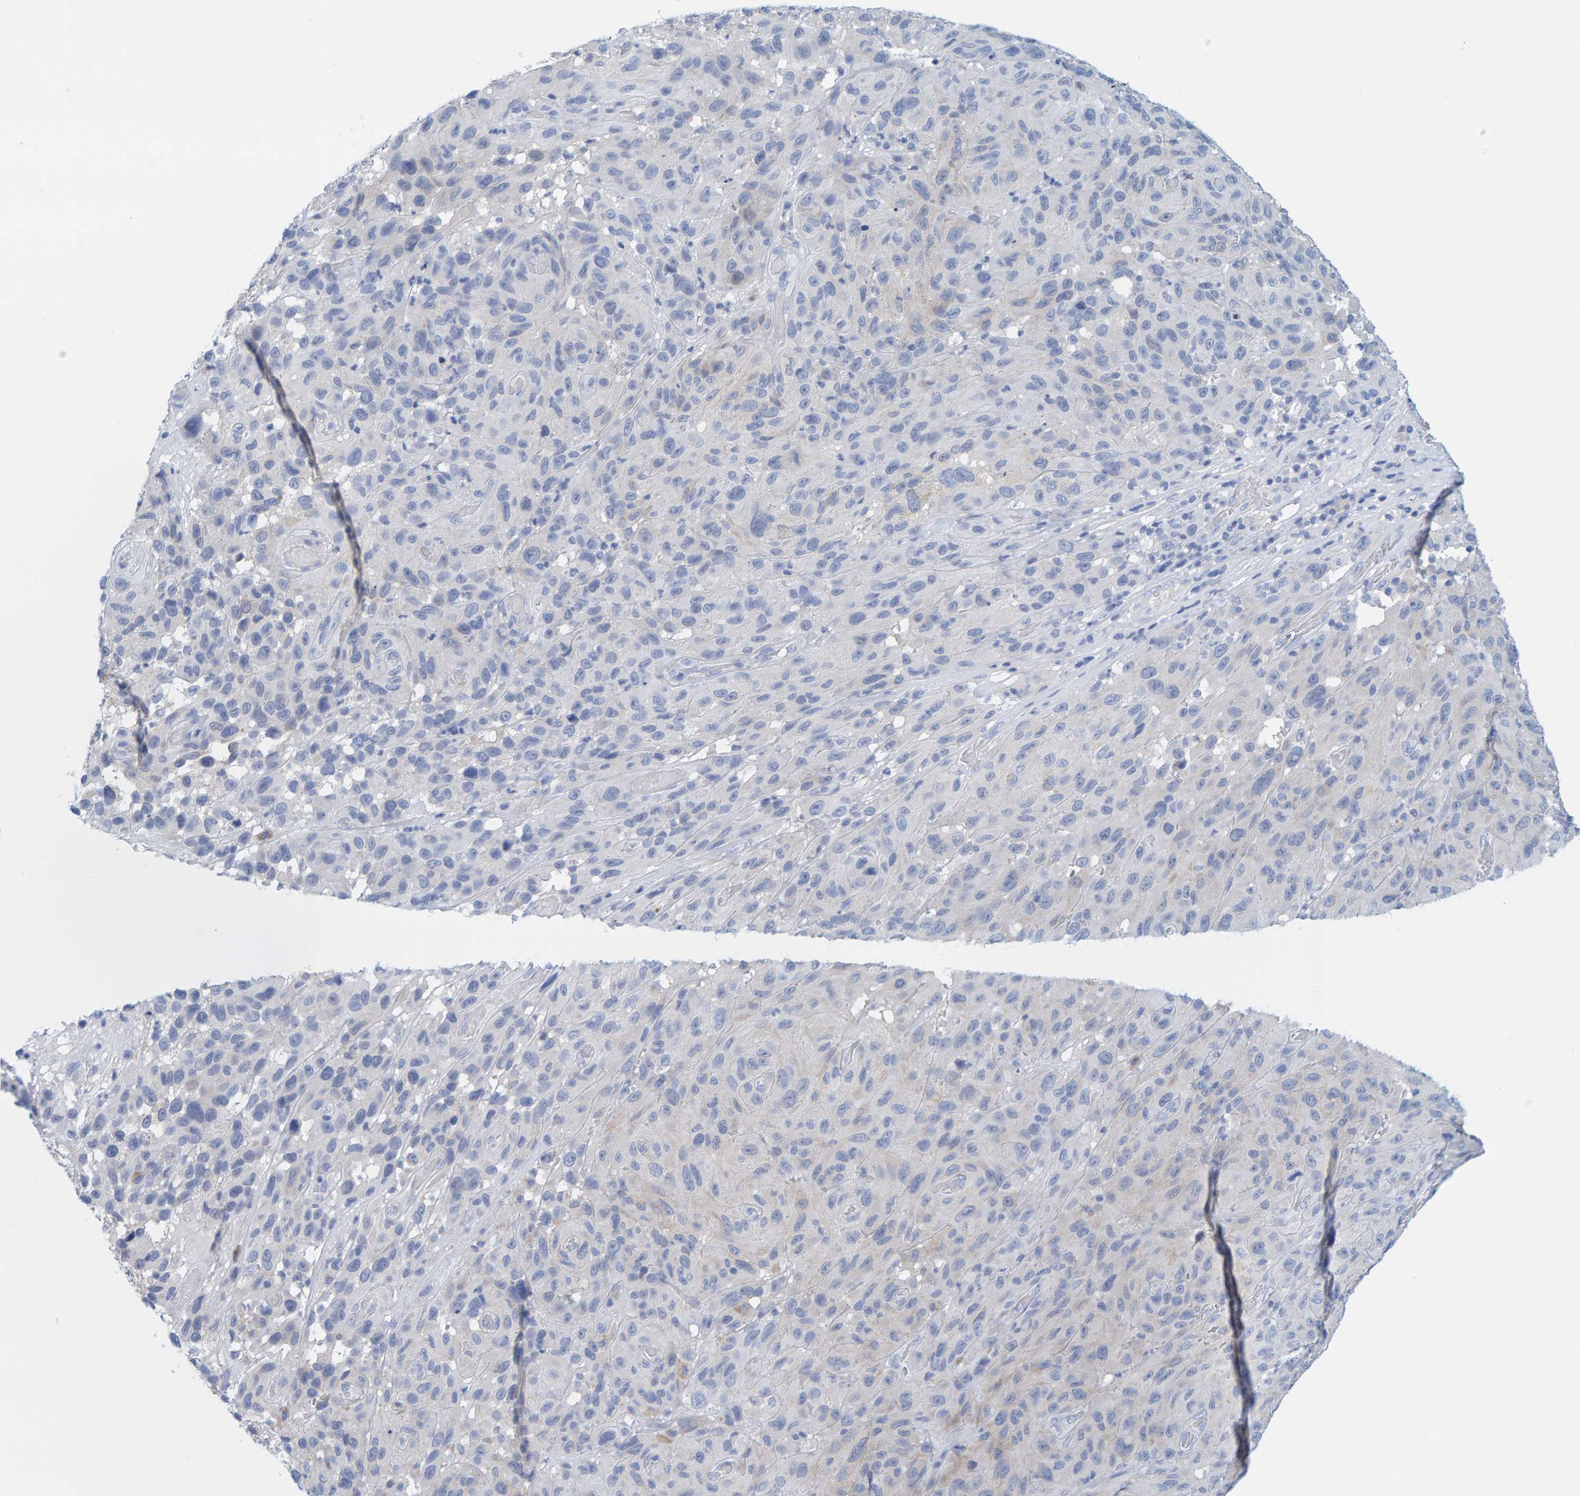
{"staining": {"intensity": "negative", "quantity": "none", "location": "none"}, "tissue": "melanoma", "cell_type": "Tumor cells", "image_type": "cancer", "snomed": [{"axis": "morphology", "description": "Malignant melanoma, NOS"}, {"axis": "topography", "description": "Skin"}], "caption": "This is a photomicrograph of immunohistochemistry (IHC) staining of malignant melanoma, which shows no positivity in tumor cells.", "gene": "KLHL11", "patient": {"sex": "male", "age": 66}}